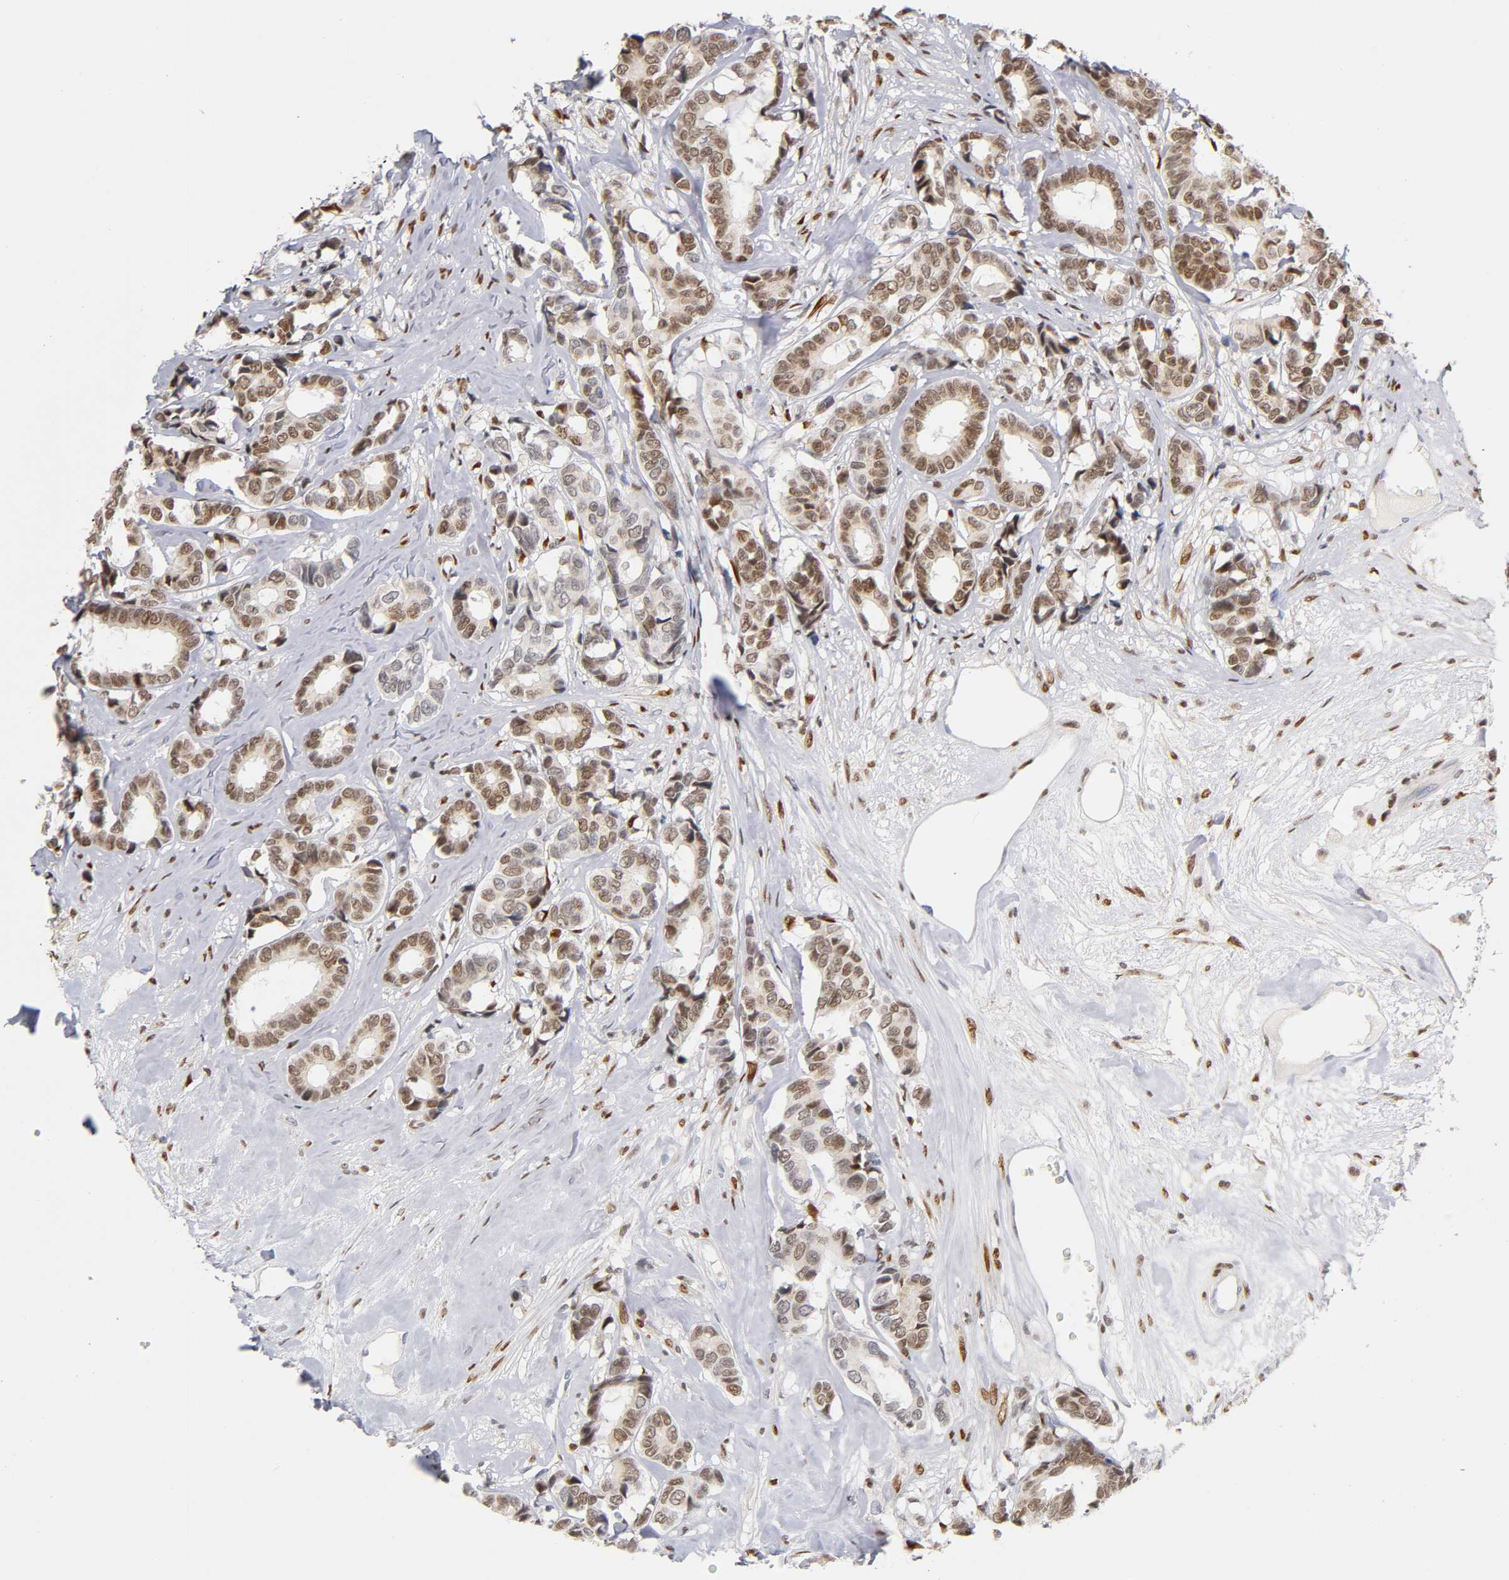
{"staining": {"intensity": "moderate", "quantity": ">75%", "location": "nuclear"}, "tissue": "breast cancer", "cell_type": "Tumor cells", "image_type": "cancer", "snomed": [{"axis": "morphology", "description": "Duct carcinoma"}, {"axis": "topography", "description": "Breast"}], "caption": "Tumor cells exhibit medium levels of moderate nuclear staining in about >75% of cells in breast cancer (intraductal carcinoma).", "gene": "RUNX1", "patient": {"sex": "female", "age": 87}}